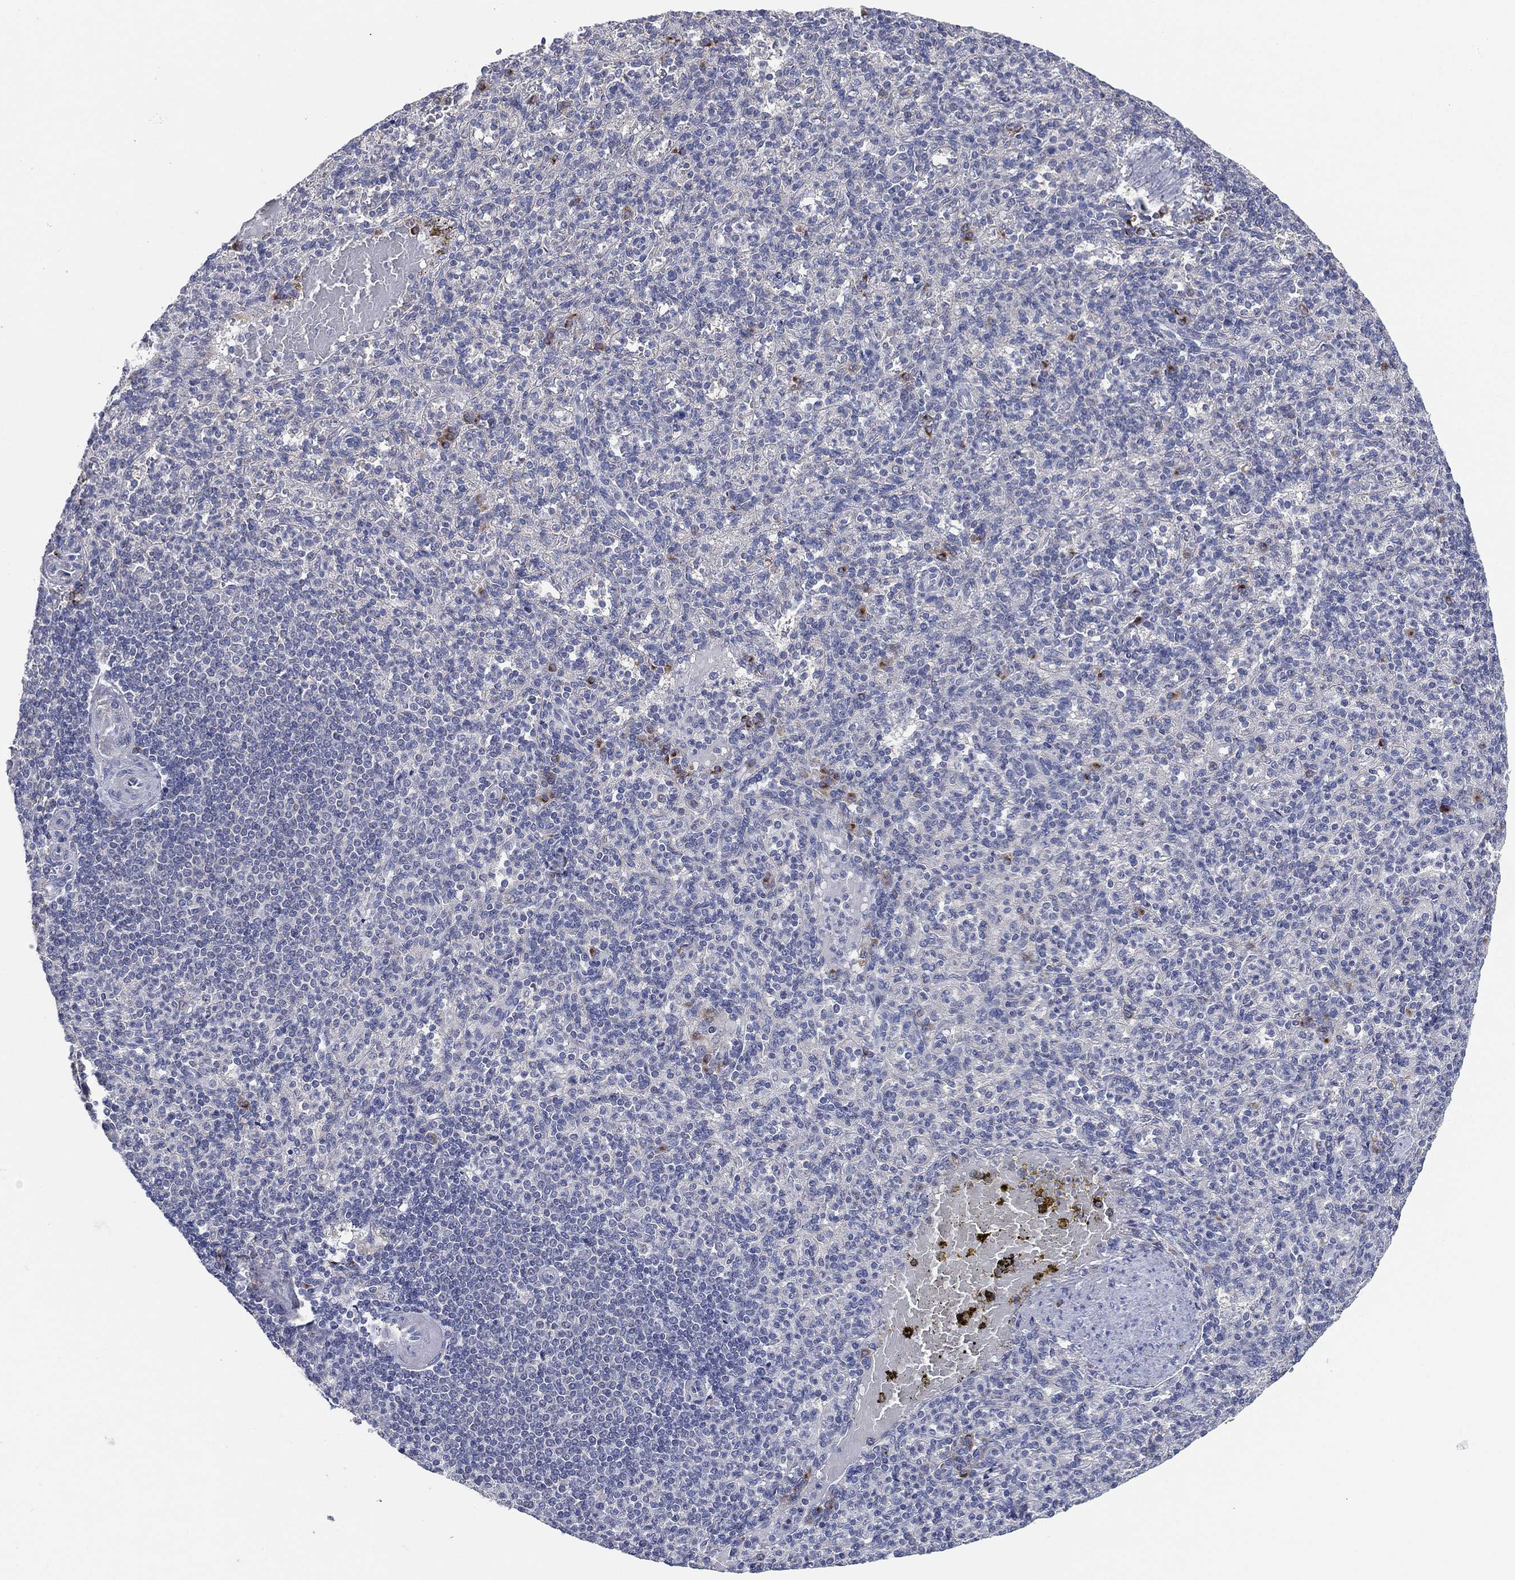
{"staining": {"intensity": "moderate", "quantity": "<25%", "location": "cytoplasmic/membranous"}, "tissue": "spleen", "cell_type": "Cells in red pulp", "image_type": "normal", "snomed": [{"axis": "morphology", "description": "Normal tissue, NOS"}, {"axis": "topography", "description": "Spleen"}], "caption": "A high-resolution histopathology image shows IHC staining of benign spleen, which displays moderate cytoplasmic/membranous staining in about <25% of cells in red pulp. The protein of interest is shown in brown color, while the nuclei are stained blue.", "gene": "ATP8A2", "patient": {"sex": "female", "age": 74}}